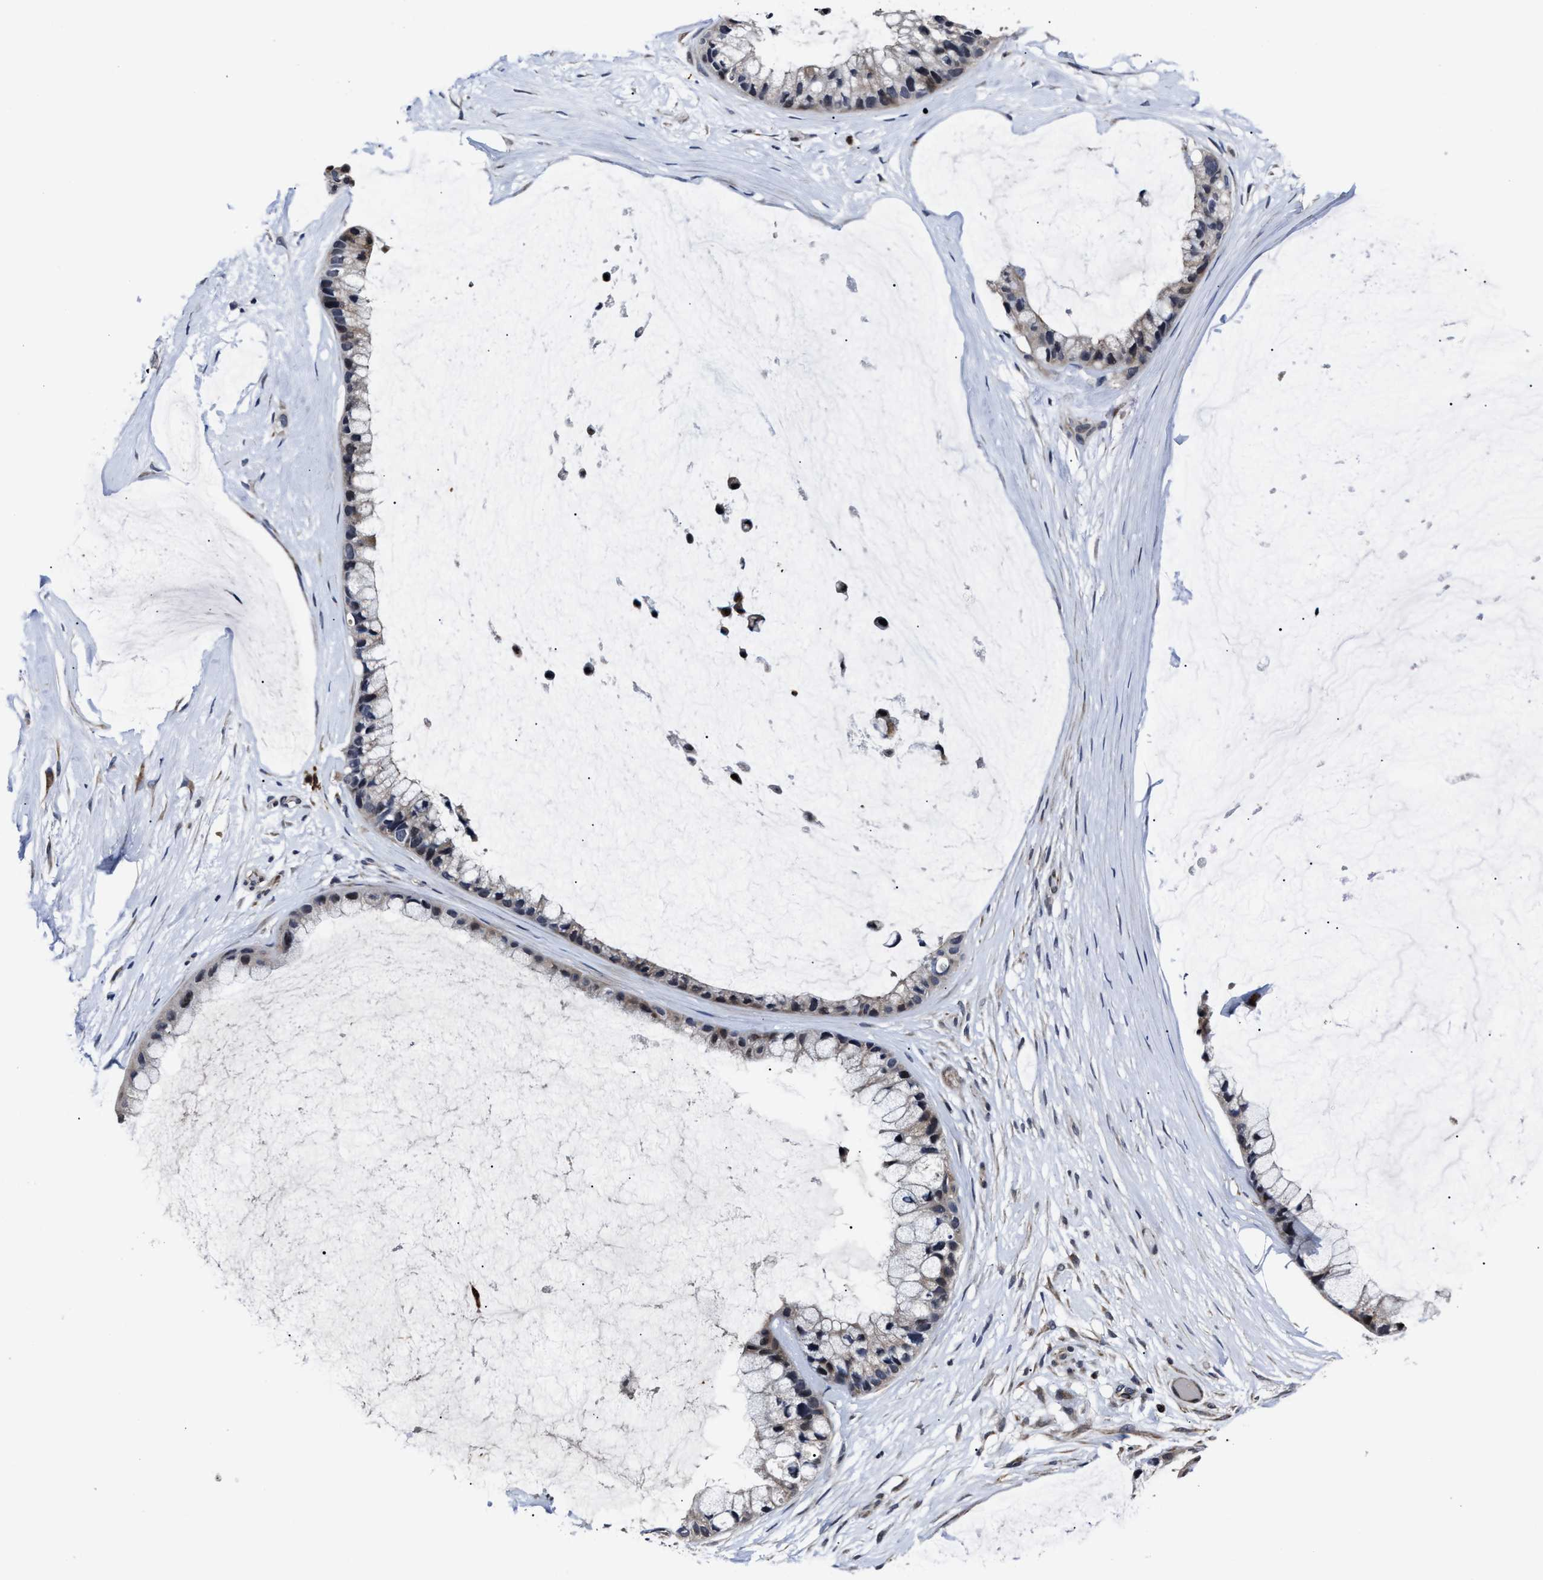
{"staining": {"intensity": "weak", "quantity": "<25%", "location": "cytoplasmic/membranous,nuclear"}, "tissue": "ovarian cancer", "cell_type": "Tumor cells", "image_type": "cancer", "snomed": [{"axis": "morphology", "description": "Cystadenocarcinoma, mucinous, NOS"}, {"axis": "topography", "description": "Ovary"}], "caption": "The histopathology image shows no staining of tumor cells in ovarian cancer (mucinous cystadenocarcinoma).", "gene": "RSBN1L", "patient": {"sex": "female", "age": 39}}